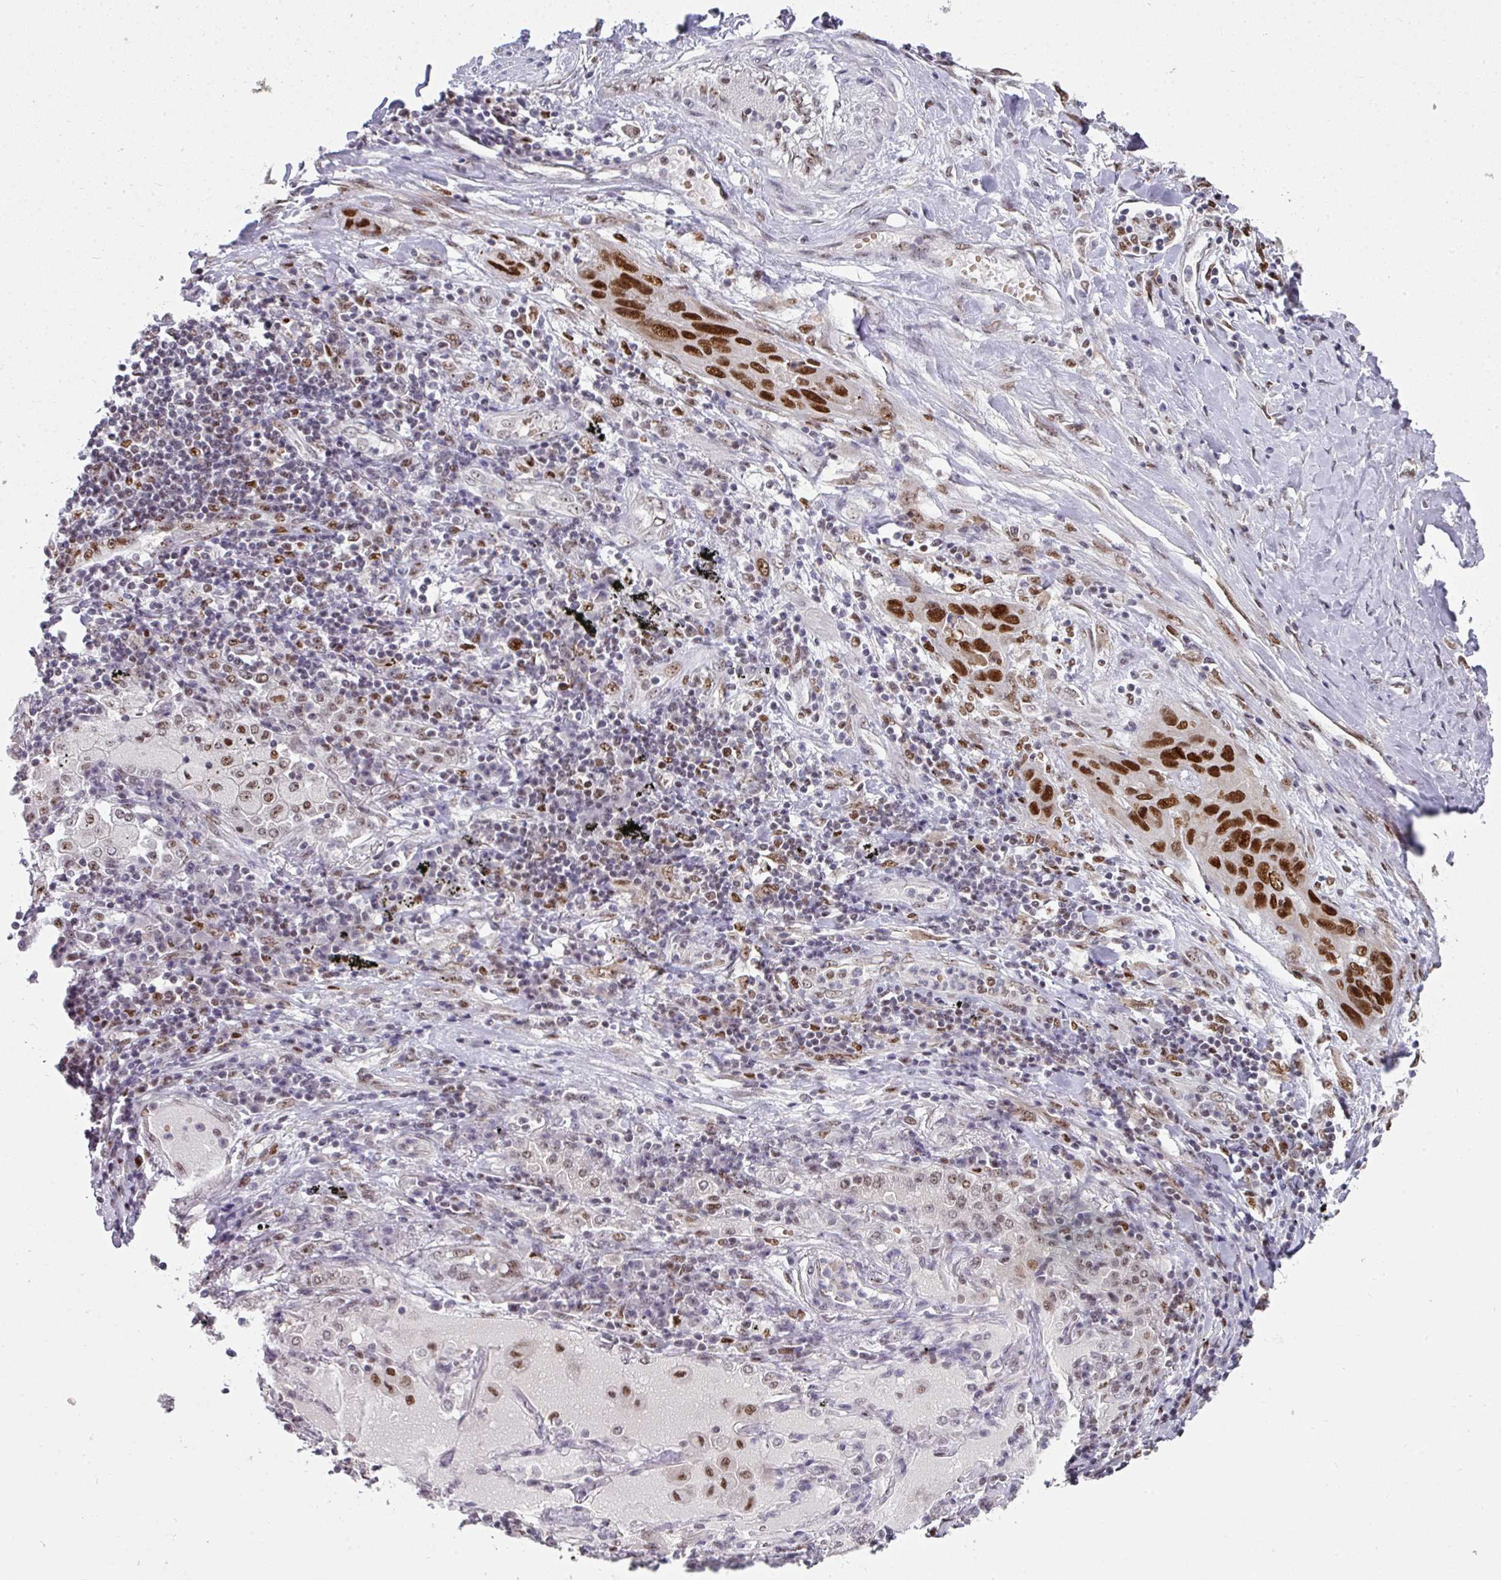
{"staining": {"intensity": "strong", "quantity": ">75%", "location": "nuclear"}, "tissue": "lung cancer", "cell_type": "Tumor cells", "image_type": "cancer", "snomed": [{"axis": "morphology", "description": "Squamous cell carcinoma, NOS"}, {"axis": "topography", "description": "Lung"}], "caption": "Immunohistochemistry (IHC) micrograph of human squamous cell carcinoma (lung) stained for a protein (brown), which reveals high levels of strong nuclear positivity in about >75% of tumor cells.", "gene": "RAD50", "patient": {"sex": "female", "age": 70}}